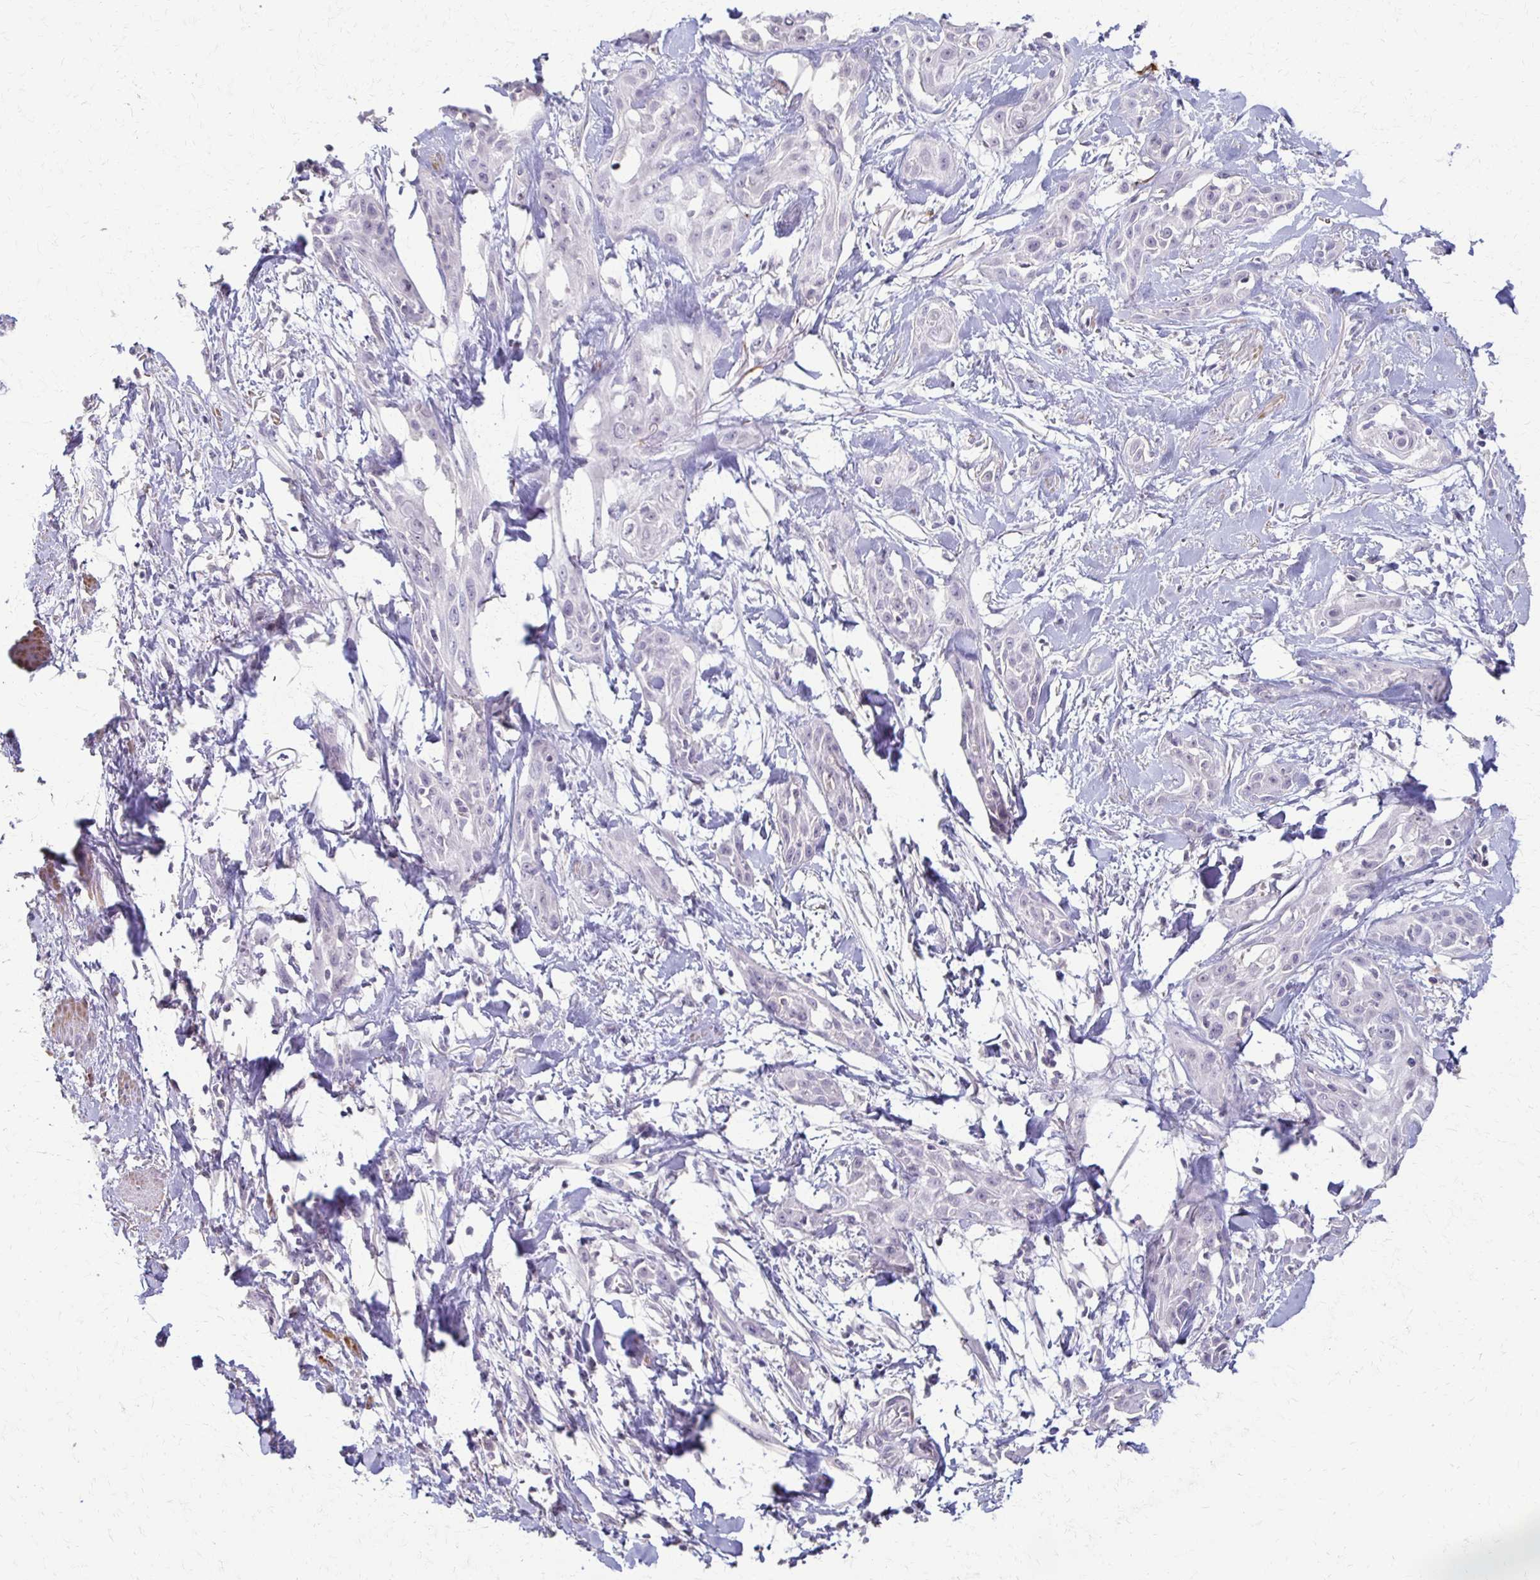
{"staining": {"intensity": "negative", "quantity": "none", "location": "none"}, "tissue": "skin cancer", "cell_type": "Tumor cells", "image_type": "cancer", "snomed": [{"axis": "morphology", "description": "Squamous cell carcinoma, NOS"}, {"axis": "topography", "description": "Skin"}, {"axis": "topography", "description": "Anal"}], "caption": "Image shows no significant protein positivity in tumor cells of squamous cell carcinoma (skin).", "gene": "FOXO4", "patient": {"sex": "male", "age": 64}}